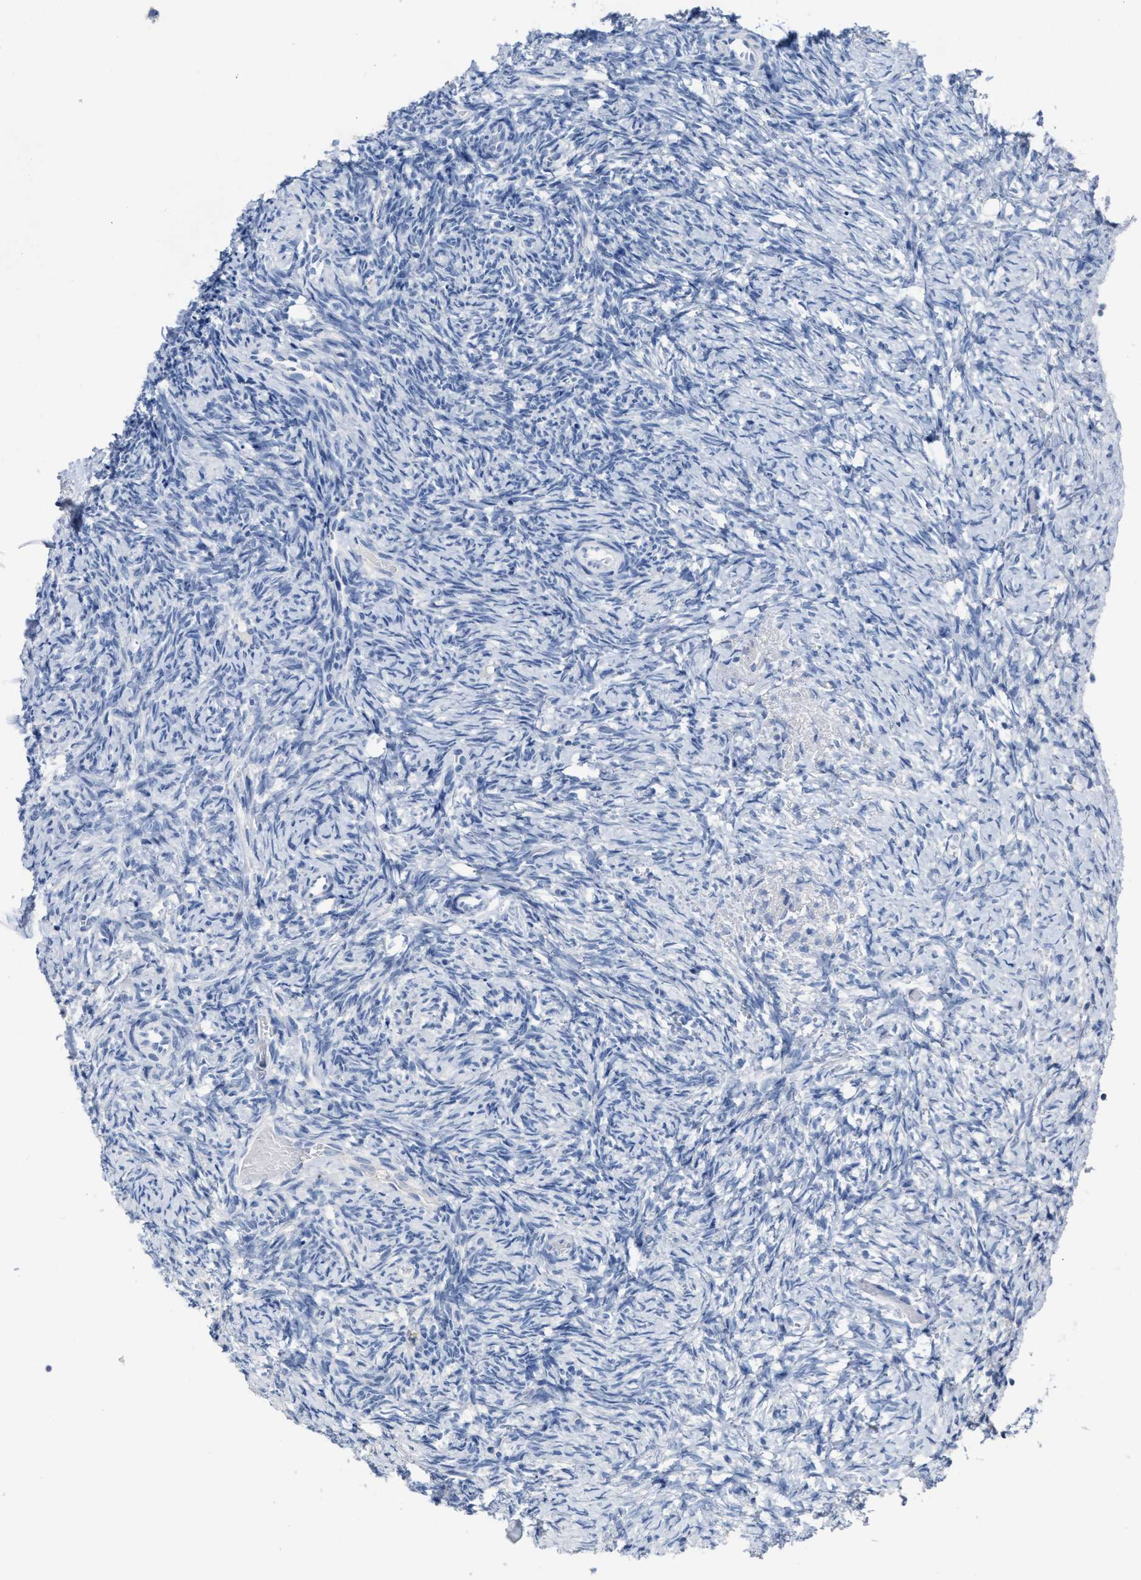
{"staining": {"intensity": "negative", "quantity": "none", "location": "none"}, "tissue": "ovary", "cell_type": "Follicle cells", "image_type": "normal", "snomed": [{"axis": "morphology", "description": "Normal tissue, NOS"}, {"axis": "topography", "description": "Ovary"}], "caption": "Immunohistochemistry (IHC) of benign human ovary reveals no staining in follicle cells.", "gene": "CEACAM5", "patient": {"sex": "female", "age": 41}}